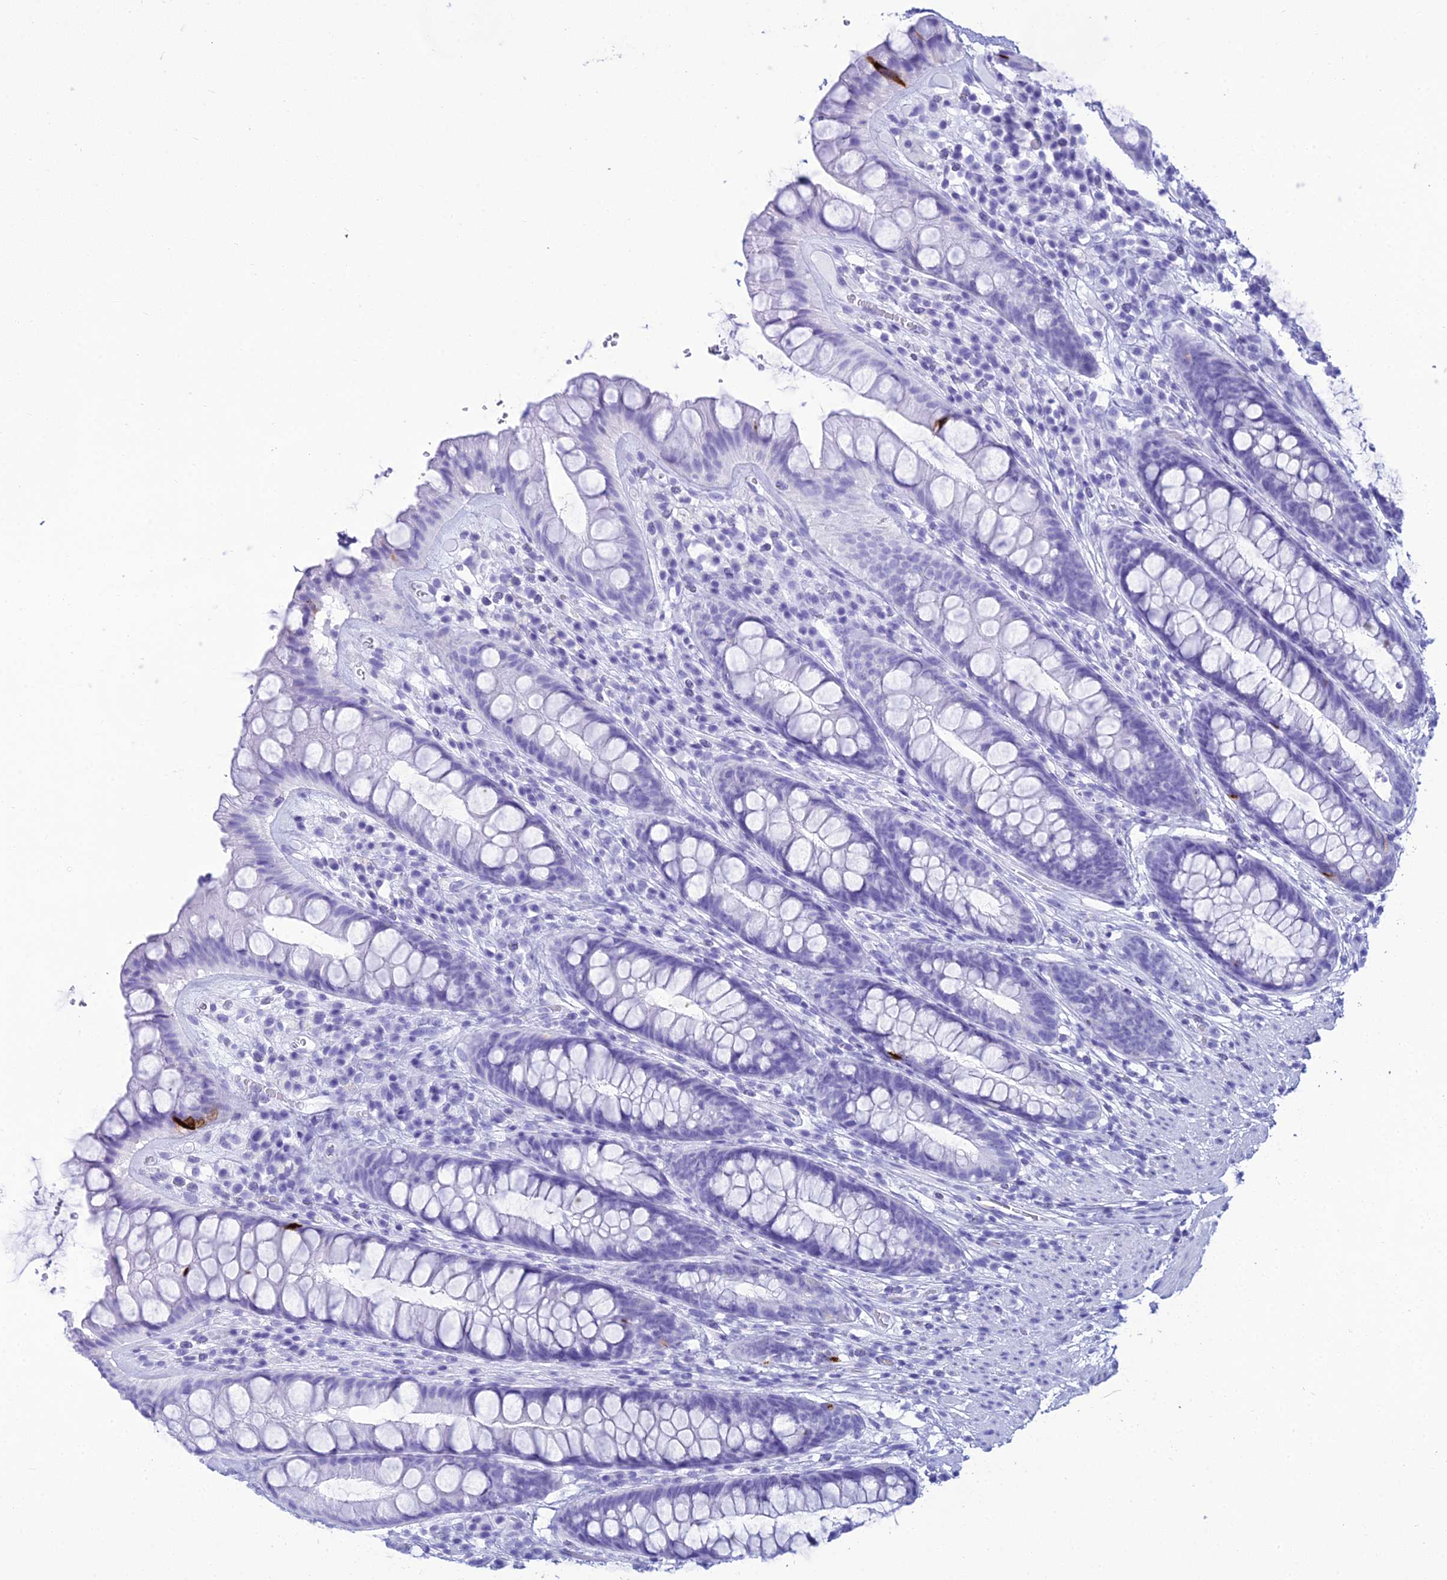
{"staining": {"intensity": "negative", "quantity": "none", "location": "none"}, "tissue": "rectum", "cell_type": "Glandular cells", "image_type": "normal", "snomed": [{"axis": "morphology", "description": "Normal tissue, NOS"}, {"axis": "topography", "description": "Rectum"}], "caption": "Histopathology image shows no significant protein expression in glandular cells of unremarkable rectum. (DAB (3,3'-diaminobenzidine) IHC visualized using brightfield microscopy, high magnification).", "gene": "ZNF442", "patient": {"sex": "male", "age": 74}}